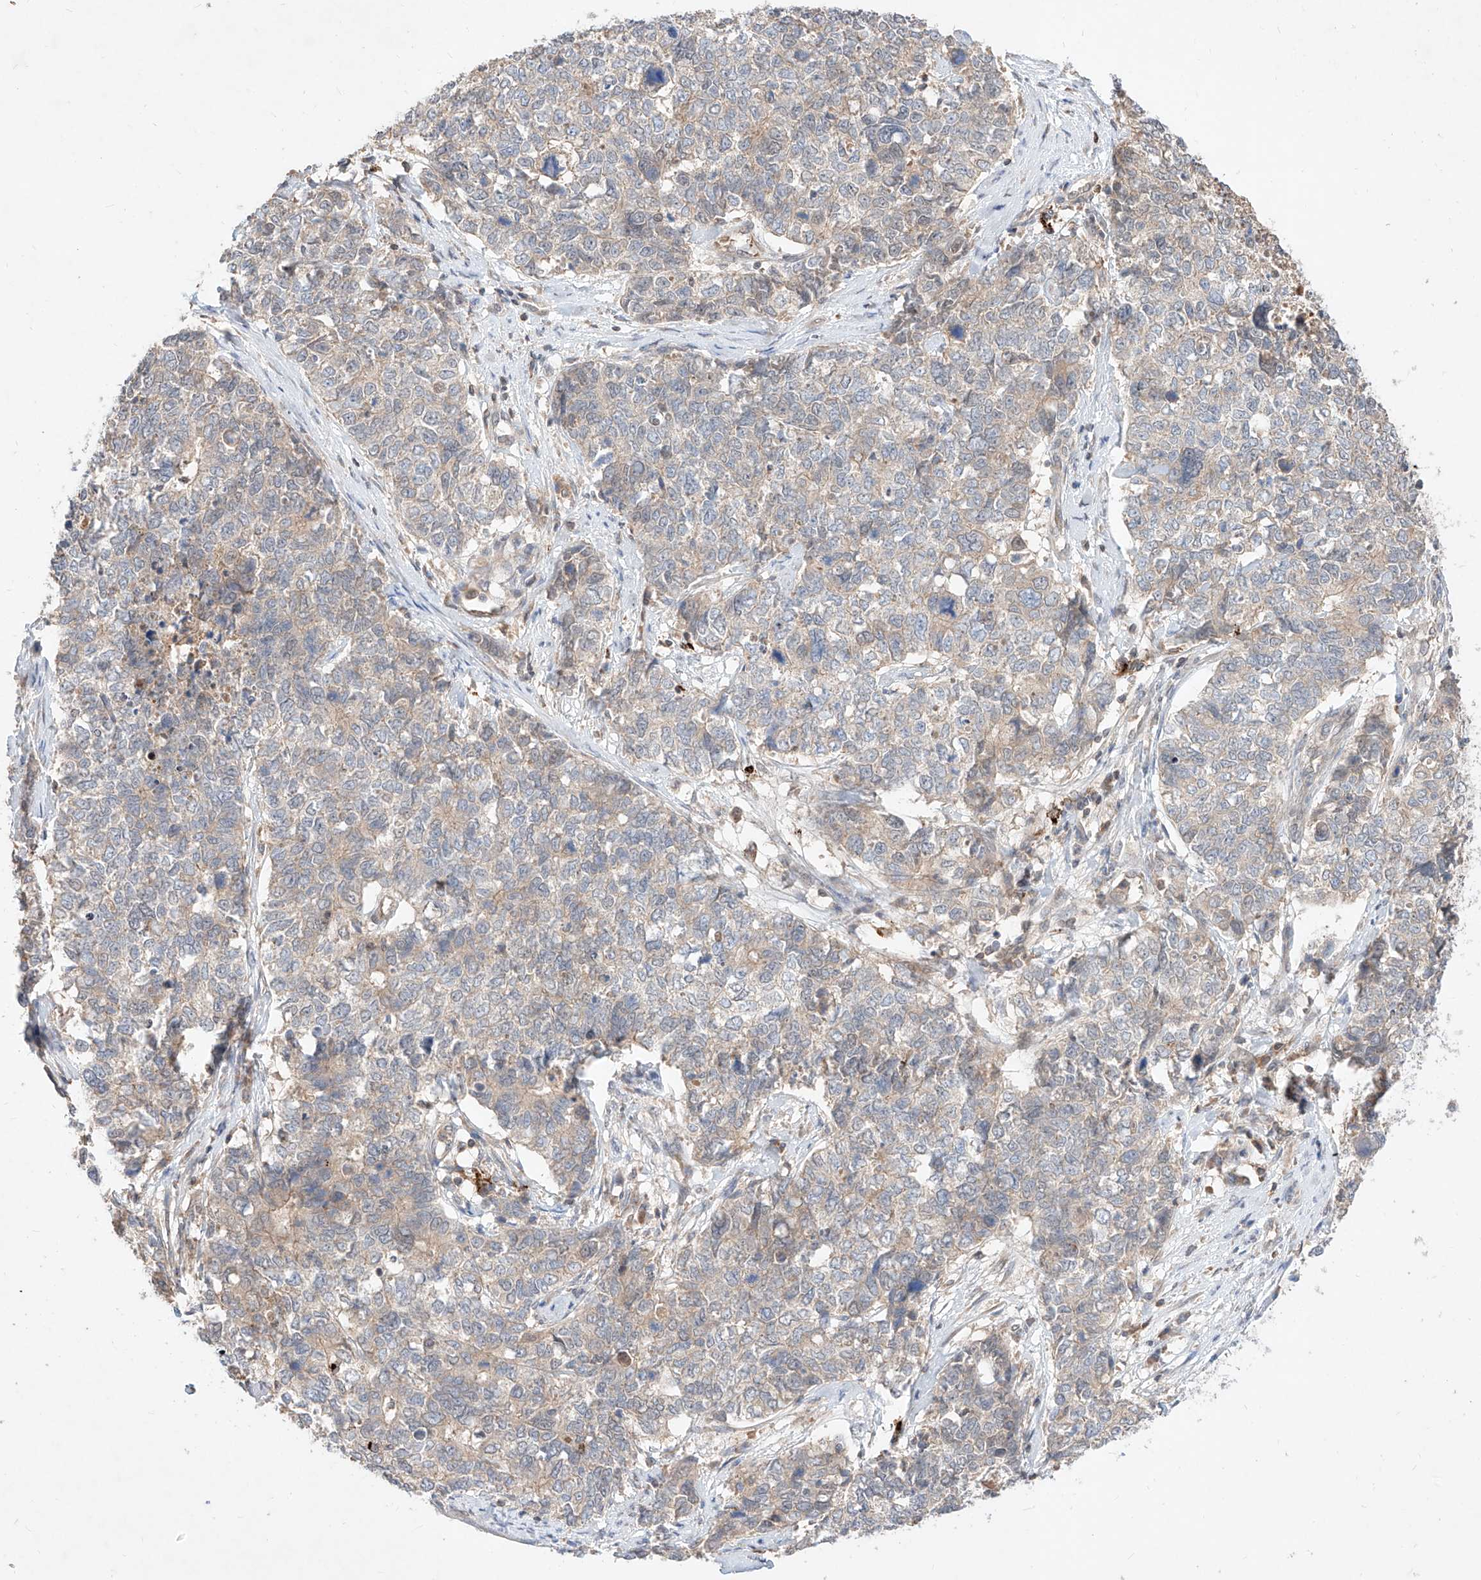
{"staining": {"intensity": "weak", "quantity": "<25%", "location": "cytoplasmic/membranous"}, "tissue": "cervical cancer", "cell_type": "Tumor cells", "image_type": "cancer", "snomed": [{"axis": "morphology", "description": "Squamous cell carcinoma, NOS"}, {"axis": "topography", "description": "Cervix"}], "caption": "Immunohistochemistry photomicrograph of human cervical squamous cell carcinoma stained for a protein (brown), which demonstrates no staining in tumor cells.", "gene": "TSNAX", "patient": {"sex": "female", "age": 63}}